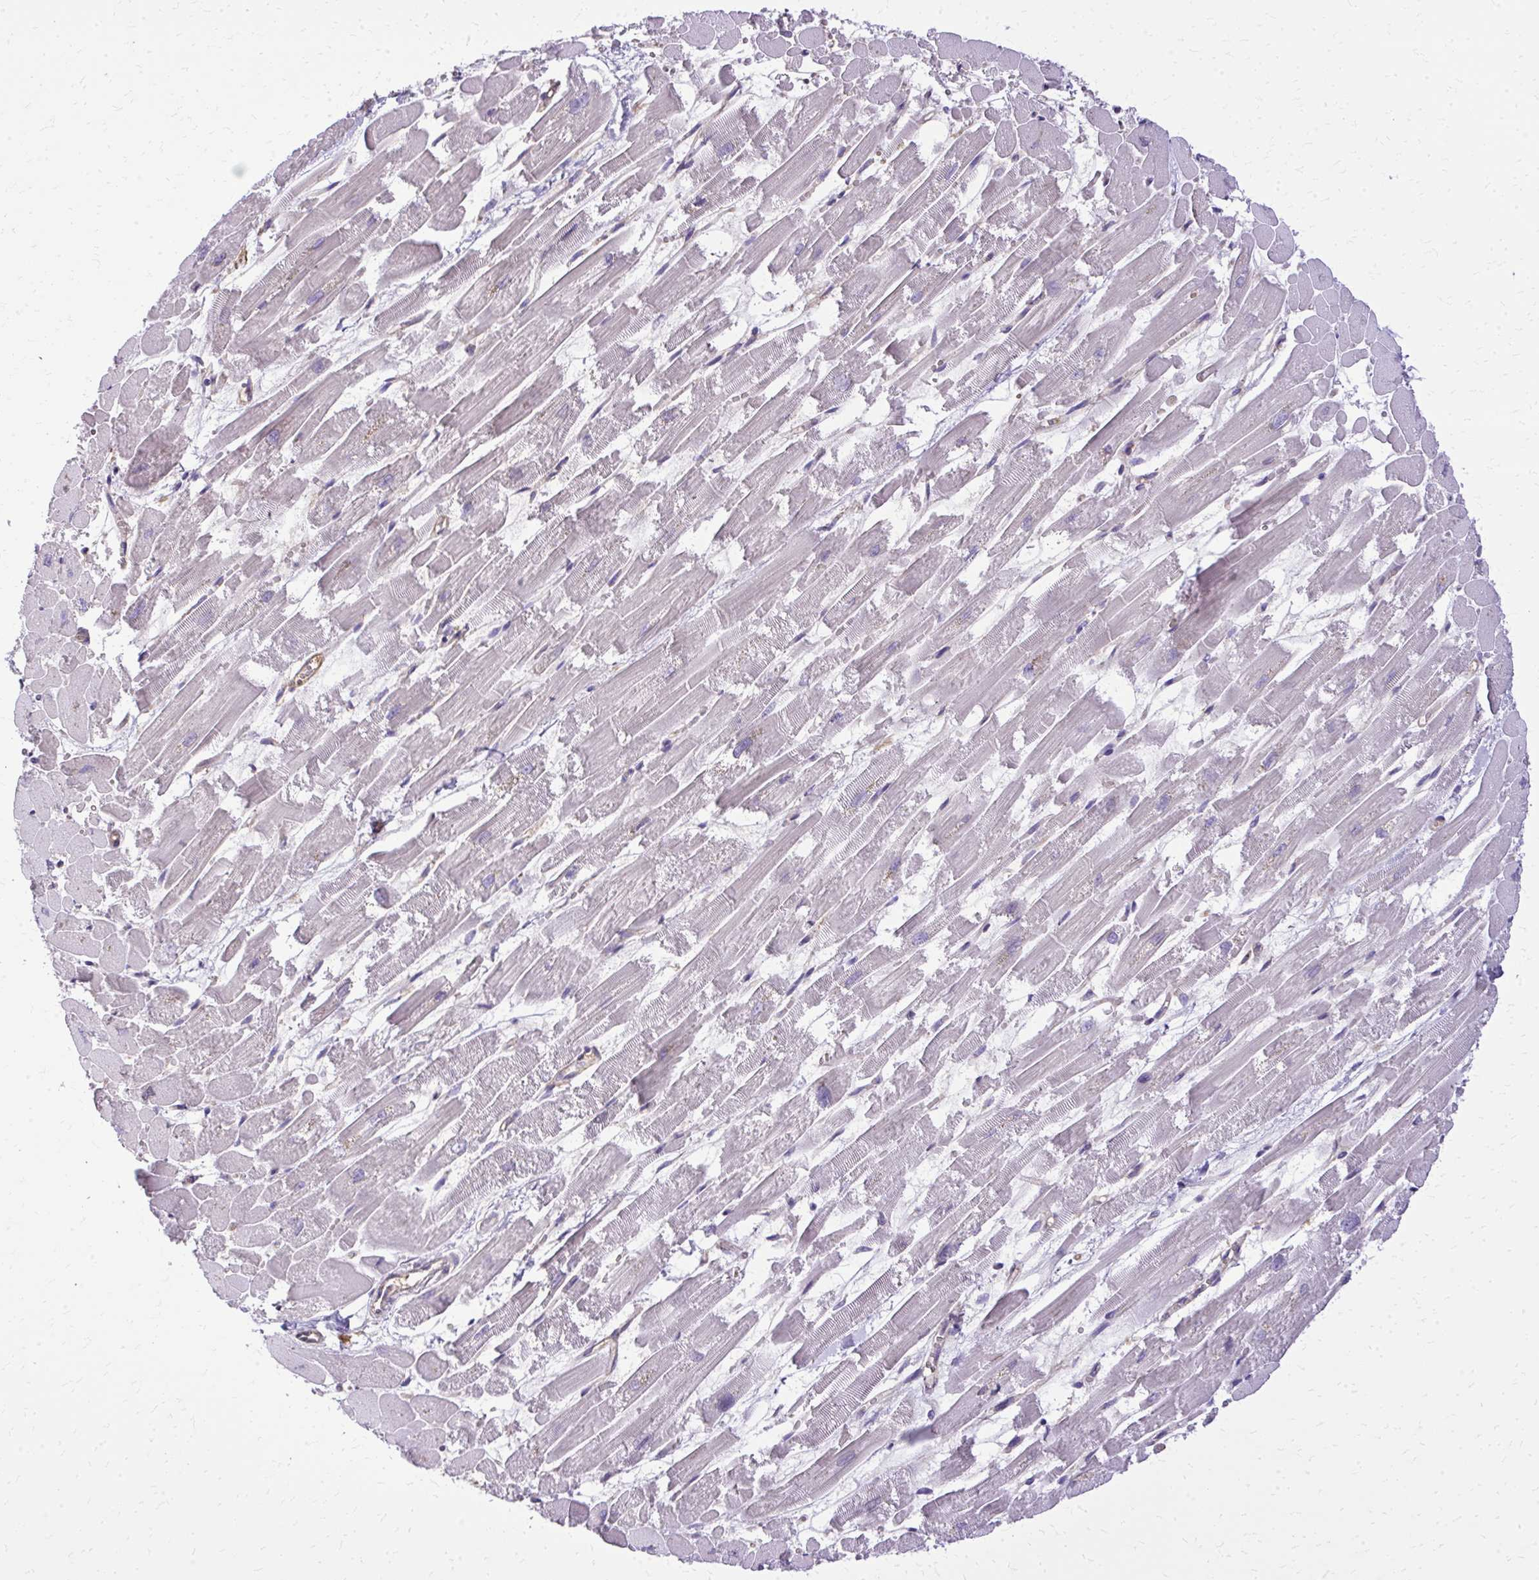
{"staining": {"intensity": "negative", "quantity": "none", "location": "none"}, "tissue": "heart muscle", "cell_type": "Cardiomyocytes", "image_type": "normal", "snomed": [{"axis": "morphology", "description": "Normal tissue, NOS"}, {"axis": "topography", "description": "Heart"}], "caption": "Image shows no protein positivity in cardiomyocytes of normal heart muscle.", "gene": "RUNDC3B", "patient": {"sex": "female", "age": 52}}